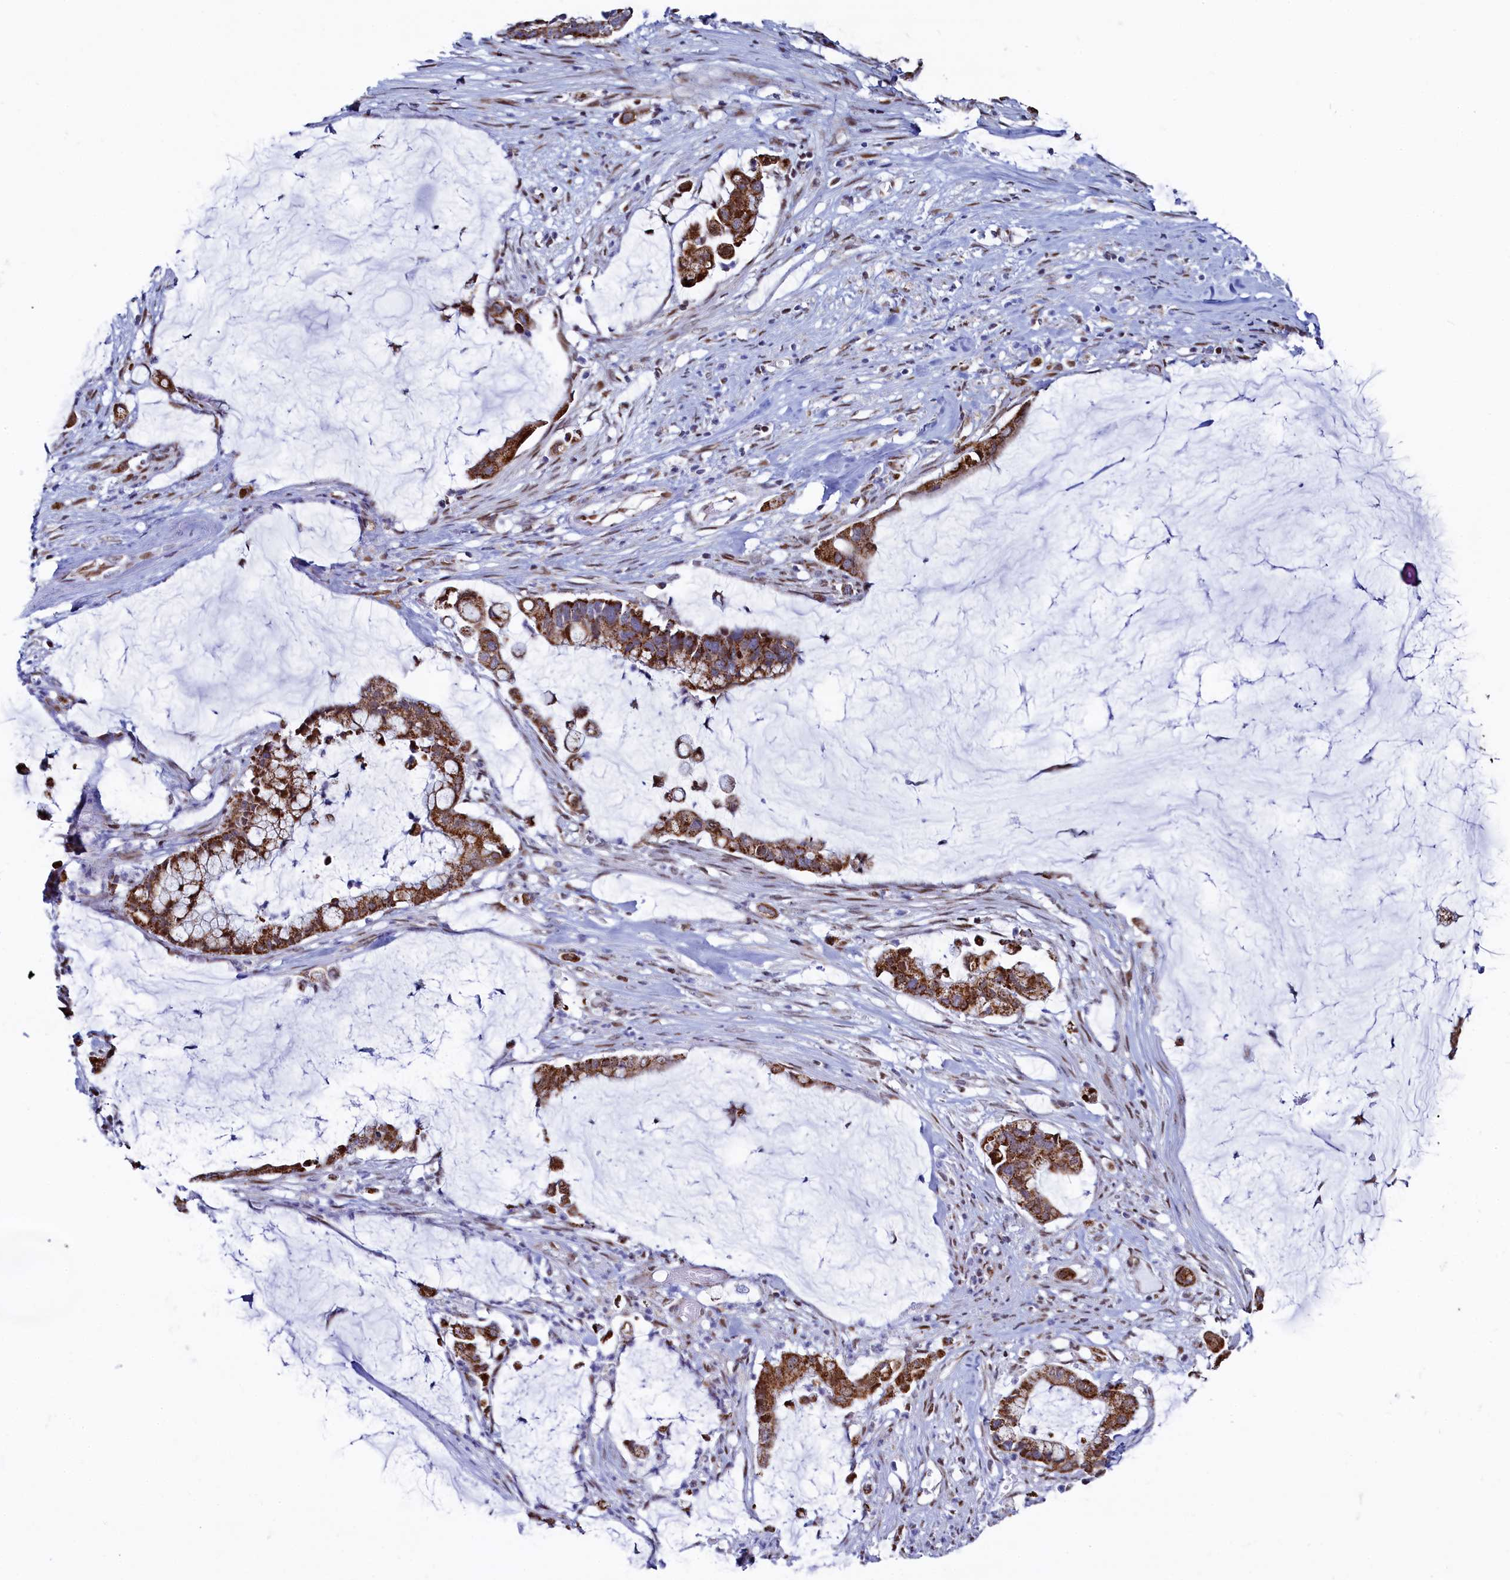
{"staining": {"intensity": "strong", "quantity": ">75%", "location": "cytoplasmic/membranous"}, "tissue": "pancreatic cancer", "cell_type": "Tumor cells", "image_type": "cancer", "snomed": [{"axis": "morphology", "description": "Adenocarcinoma, NOS"}, {"axis": "topography", "description": "Pancreas"}], "caption": "Immunohistochemistry (IHC) photomicrograph of adenocarcinoma (pancreatic) stained for a protein (brown), which reveals high levels of strong cytoplasmic/membranous expression in about >75% of tumor cells.", "gene": "HDGFL3", "patient": {"sex": "male", "age": 41}}